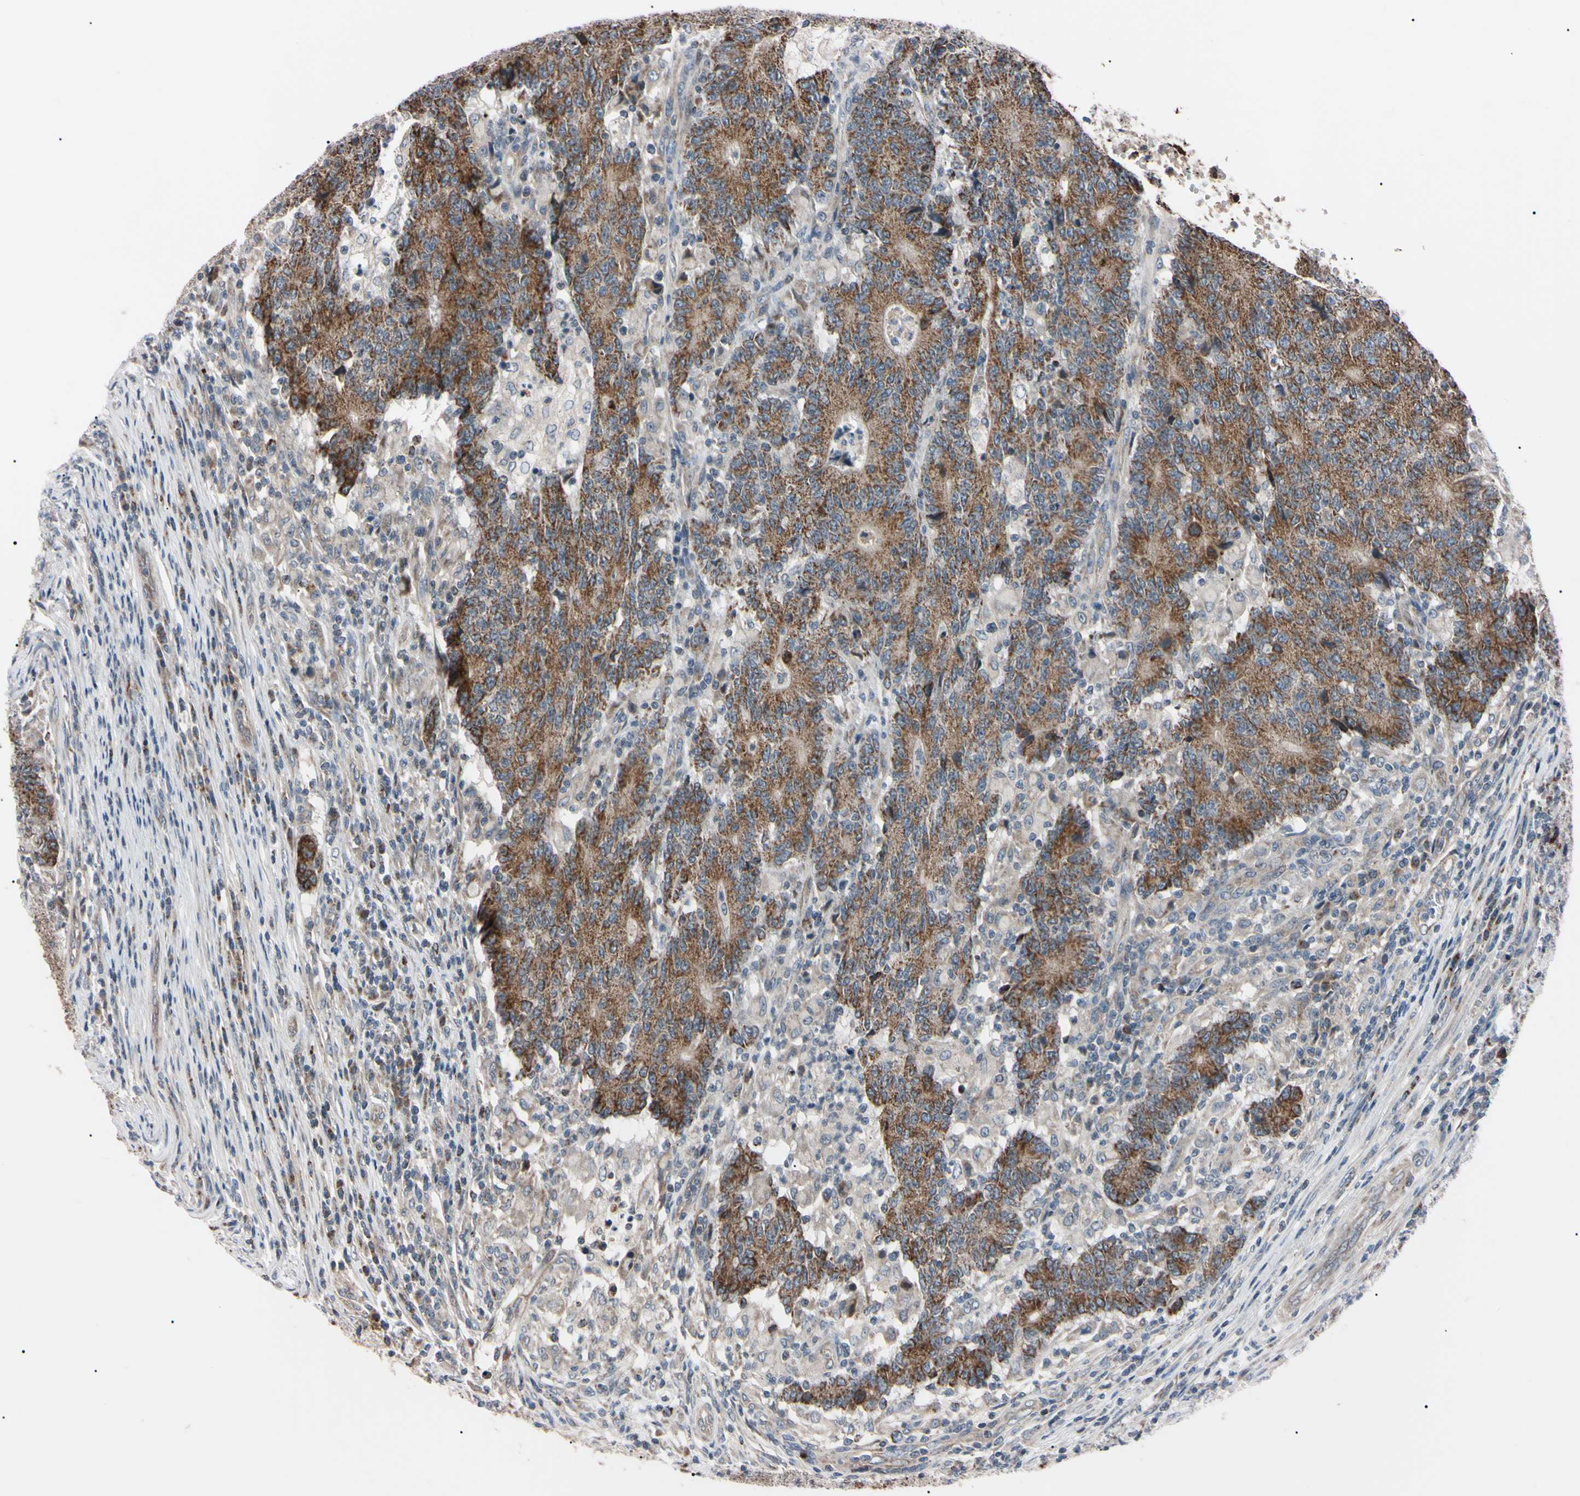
{"staining": {"intensity": "moderate", "quantity": ">75%", "location": "cytoplasmic/membranous"}, "tissue": "colorectal cancer", "cell_type": "Tumor cells", "image_type": "cancer", "snomed": [{"axis": "morphology", "description": "Normal tissue, NOS"}, {"axis": "morphology", "description": "Adenocarcinoma, NOS"}, {"axis": "topography", "description": "Colon"}], "caption": "Approximately >75% of tumor cells in human colorectal adenocarcinoma exhibit moderate cytoplasmic/membranous protein positivity as visualized by brown immunohistochemical staining.", "gene": "TNFRSF1A", "patient": {"sex": "female", "age": 75}}